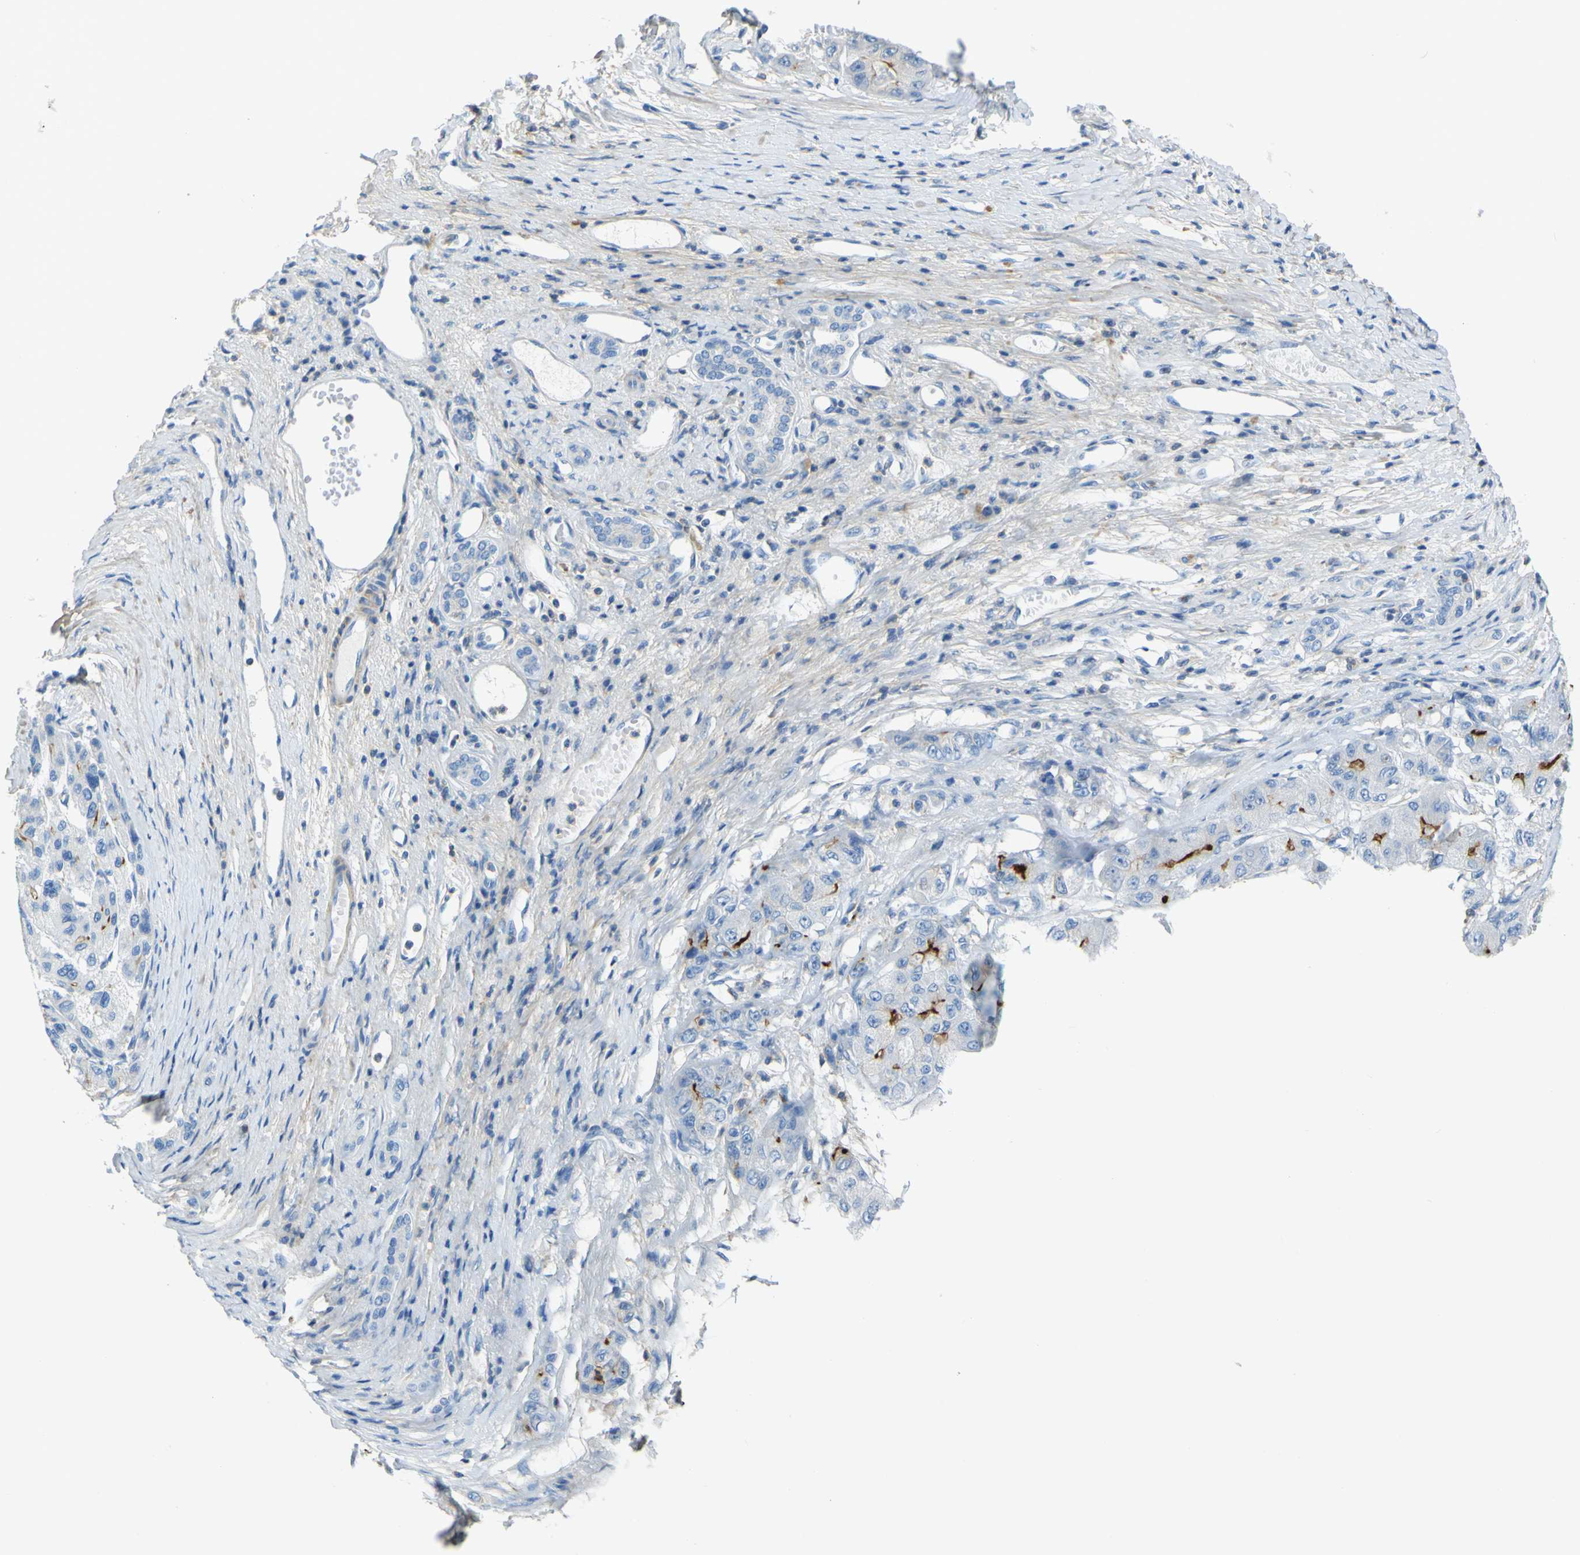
{"staining": {"intensity": "strong", "quantity": "25%-75%", "location": "cytoplasmic/membranous"}, "tissue": "liver cancer", "cell_type": "Tumor cells", "image_type": "cancer", "snomed": [{"axis": "morphology", "description": "Carcinoma, Hepatocellular, NOS"}, {"axis": "topography", "description": "Liver"}], "caption": "Immunohistochemistry (IHC) of liver cancer (hepatocellular carcinoma) exhibits high levels of strong cytoplasmic/membranous expression in approximately 25%-75% of tumor cells.", "gene": "OGN", "patient": {"sex": "male", "age": 80}}